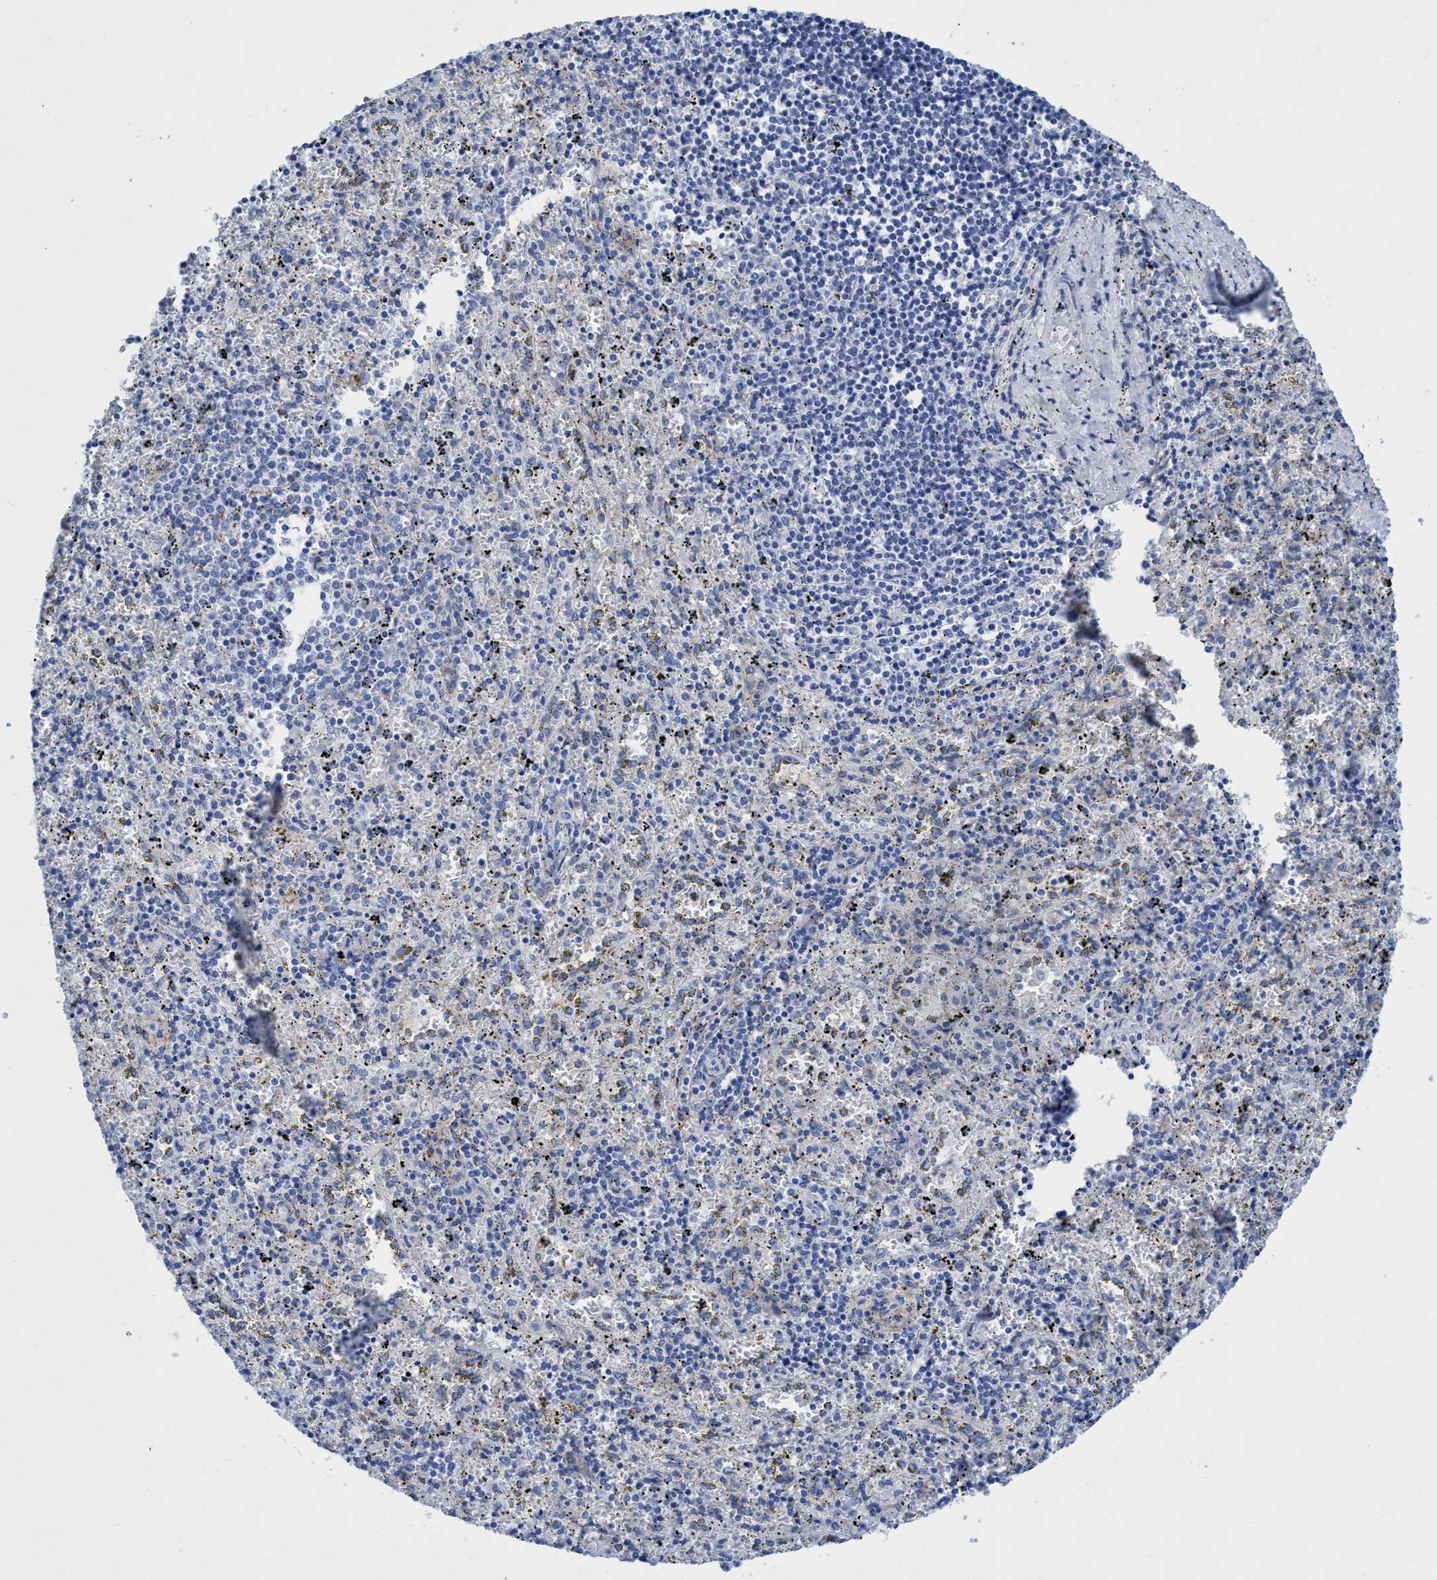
{"staining": {"intensity": "negative", "quantity": "none", "location": "none"}, "tissue": "spleen", "cell_type": "Cells in red pulp", "image_type": "normal", "snomed": [{"axis": "morphology", "description": "Normal tissue, NOS"}, {"axis": "topography", "description": "Spleen"}], "caption": "DAB (3,3'-diaminobenzidine) immunohistochemical staining of normal spleen demonstrates no significant positivity in cells in red pulp. (DAB (3,3'-diaminobenzidine) immunohistochemistry (IHC) visualized using brightfield microscopy, high magnification).", "gene": "PLPPR1", "patient": {"sex": "male", "age": 11}}